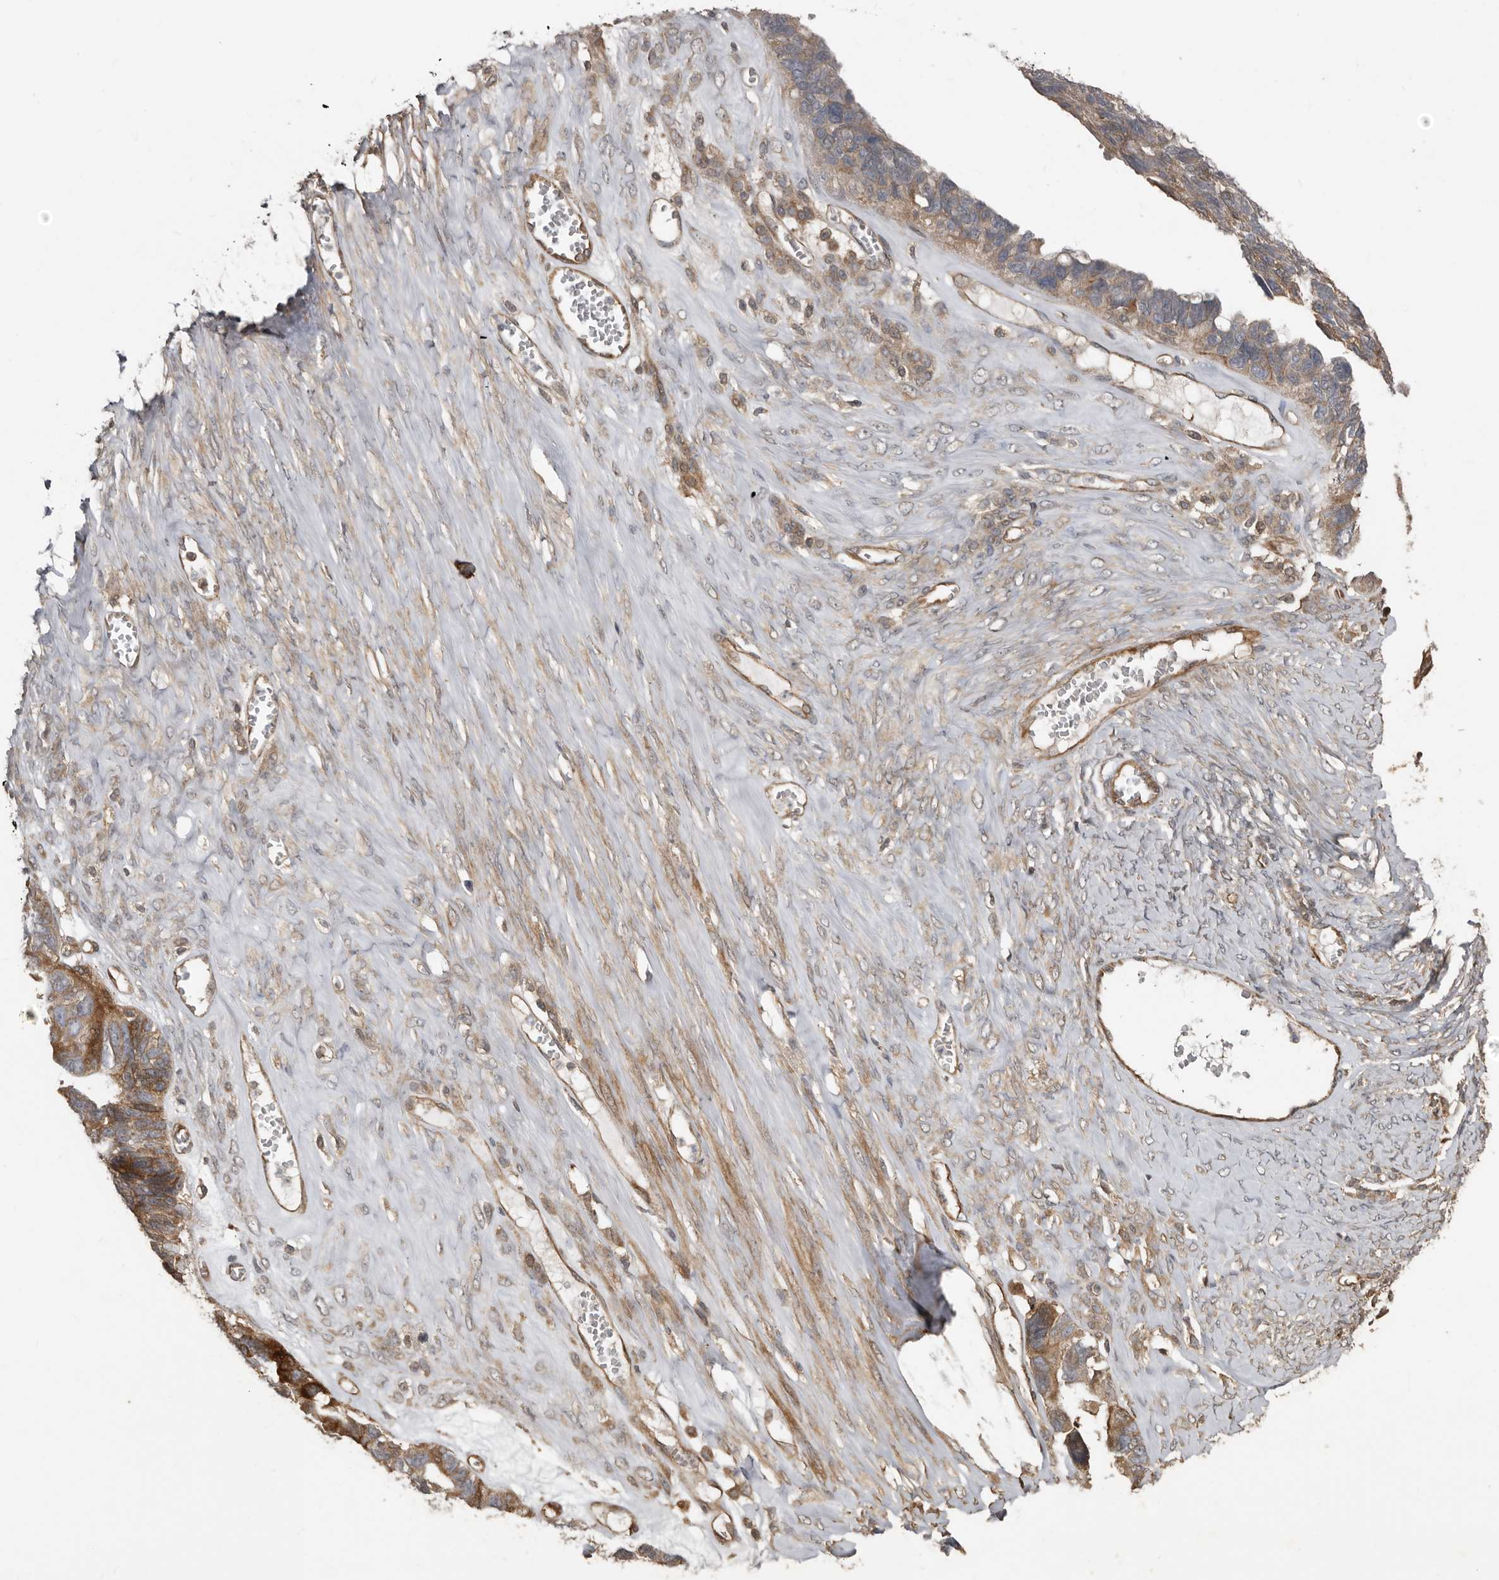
{"staining": {"intensity": "moderate", "quantity": "<25%", "location": "cytoplasmic/membranous"}, "tissue": "ovarian cancer", "cell_type": "Tumor cells", "image_type": "cancer", "snomed": [{"axis": "morphology", "description": "Cystadenocarcinoma, serous, NOS"}, {"axis": "topography", "description": "Ovary"}], "caption": "An immunohistochemistry image of tumor tissue is shown. Protein staining in brown shows moderate cytoplasmic/membranous positivity in ovarian cancer (serous cystadenocarcinoma) within tumor cells.", "gene": "EXOC3L1", "patient": {"sex": "female", "age": 79}}